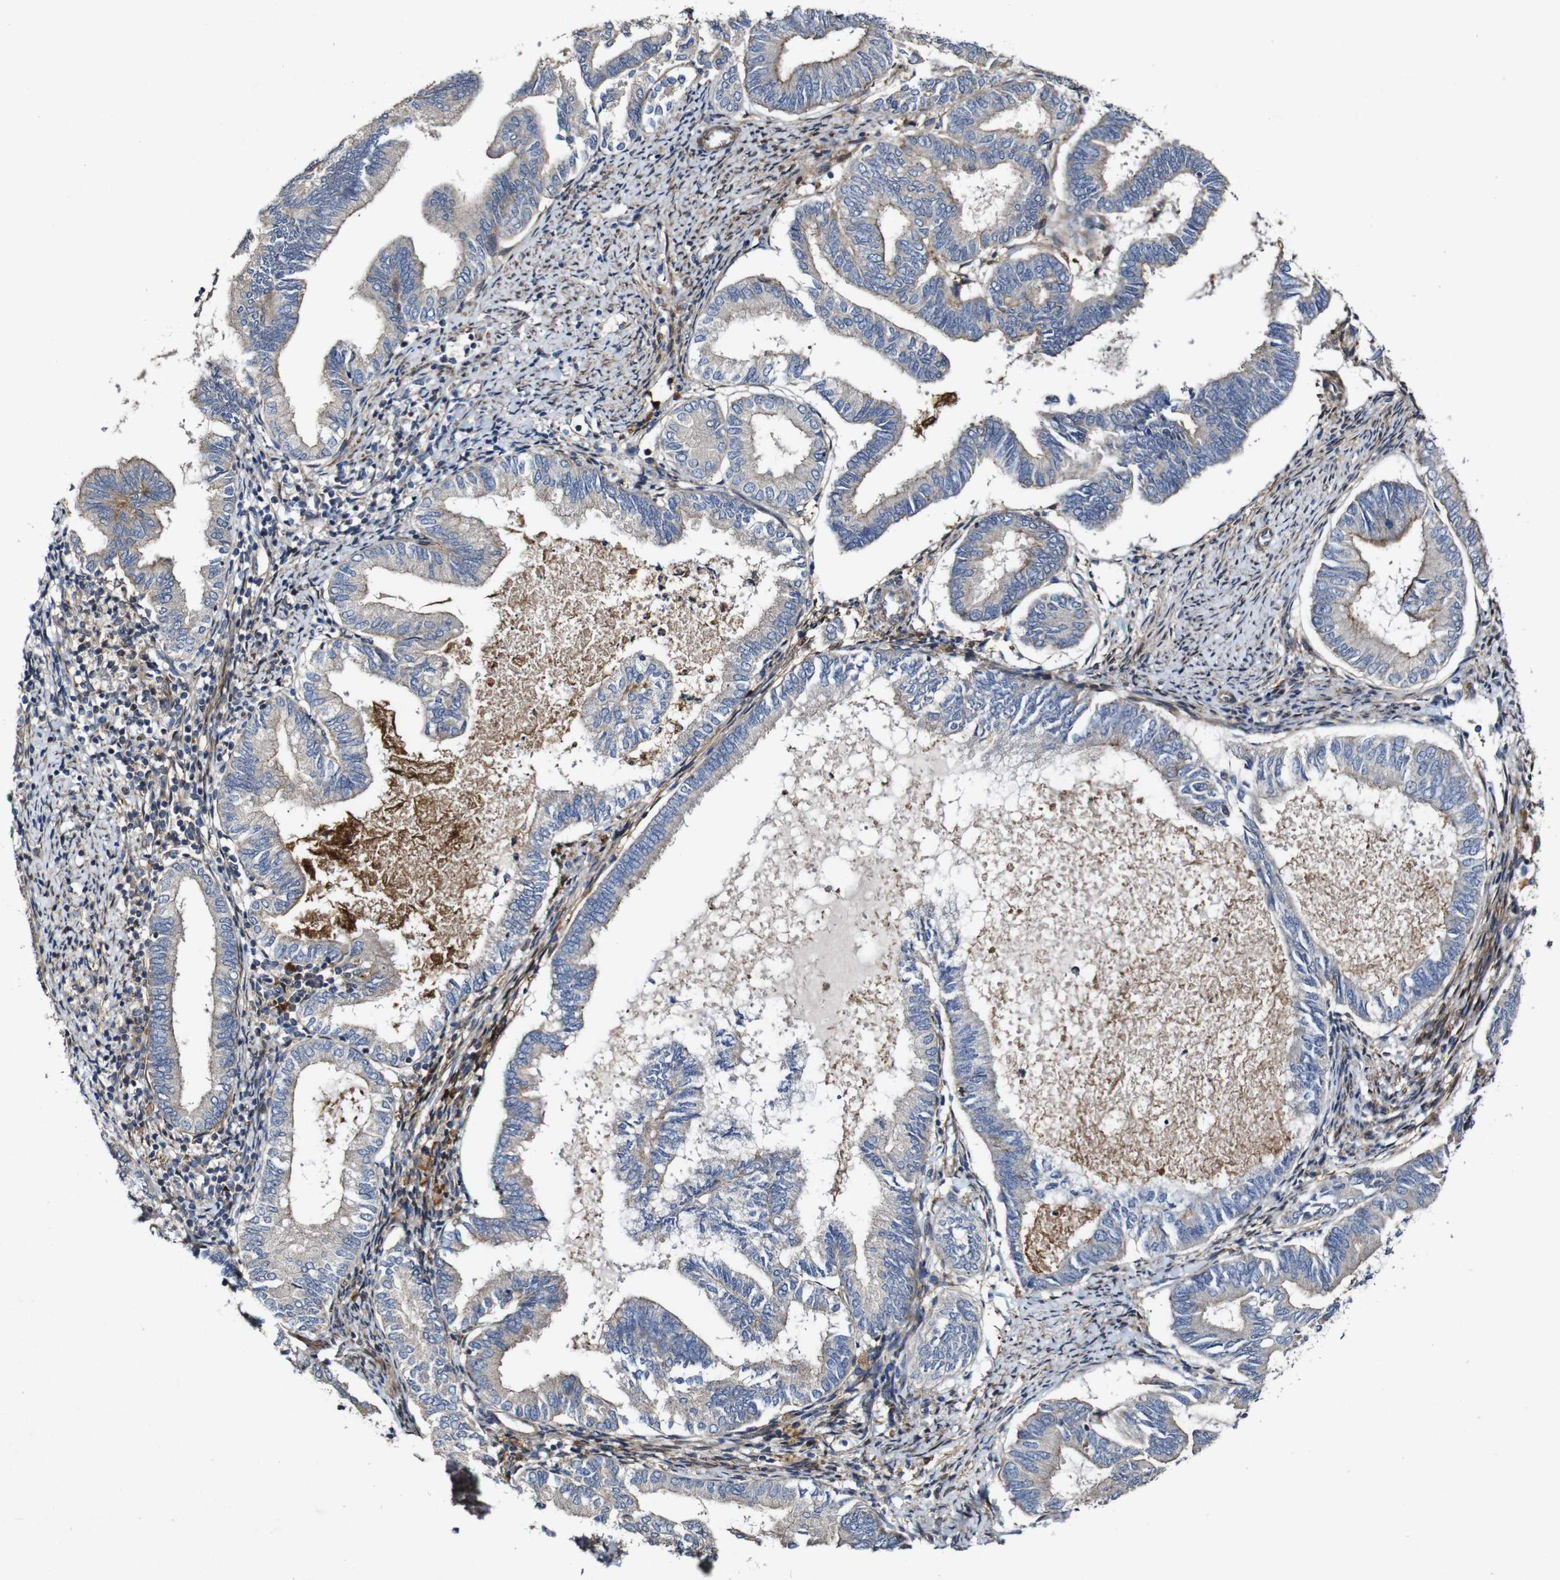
{"staining": {"intensity": "moderate", "quantity": "<25%", "location": "cytoplasmic/membranous"}, "tissue": "endometrial cancer", "cell_type": "Tumor cells", "image_type": "cancer", "snomed": [{"axis": "morphology", "description": "Adenocarcinoma, NOS"}, {"axis": "topography", "description": "Endometrium"}], "caption": "IHC staining of endometrial cancer, which demonstrates low levels of moderate cytoplasmic/membranous staining in about <25% of tumor cells indicating moderate cytoplasmic/membranous protein expression. The staining was performed using DAB (brown) for protein detection and nuclei were counterstained in hematoxylin (blue).", "gene": "GSDME", "patient": {"sex": "female", "age": 86}}